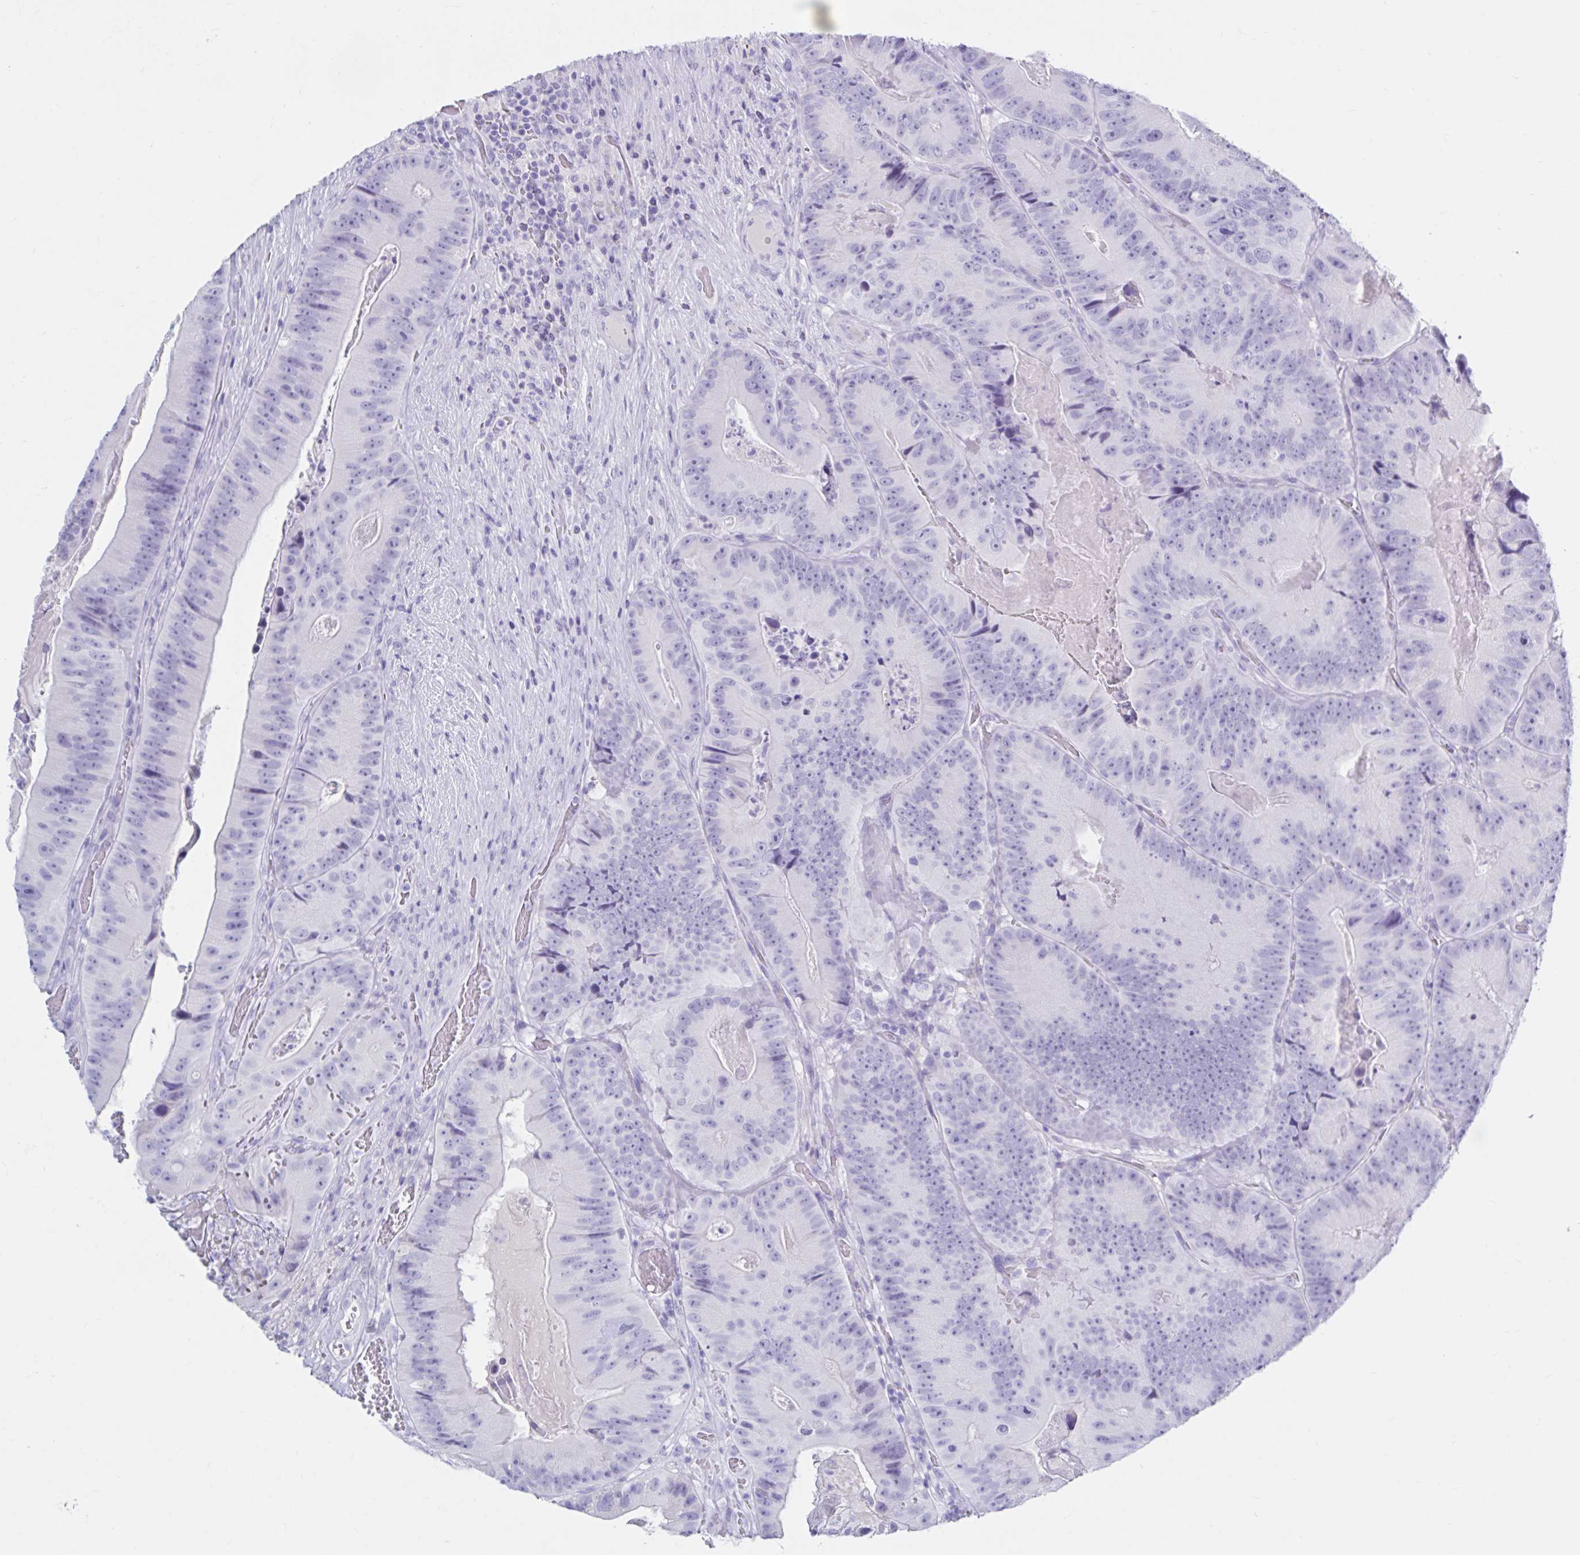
{"staining": {"intensity": "negative", "quantity": "none", "location": "none"}, "tissue": "colorectal cancer", "cell_type": "Tumor cells", "image_type": "cancer", "snomed": [{"axis": "morphology", "description": "Adenocarcinoma, NOS"}, {"axis": "topography", "description": "Colon"}], "caption": "Tumor cells are negative for protein expression in human colorectal adenocarcinoma.", "gene": "DPEP3", "patient": {"sex": "female", "age": 86}}